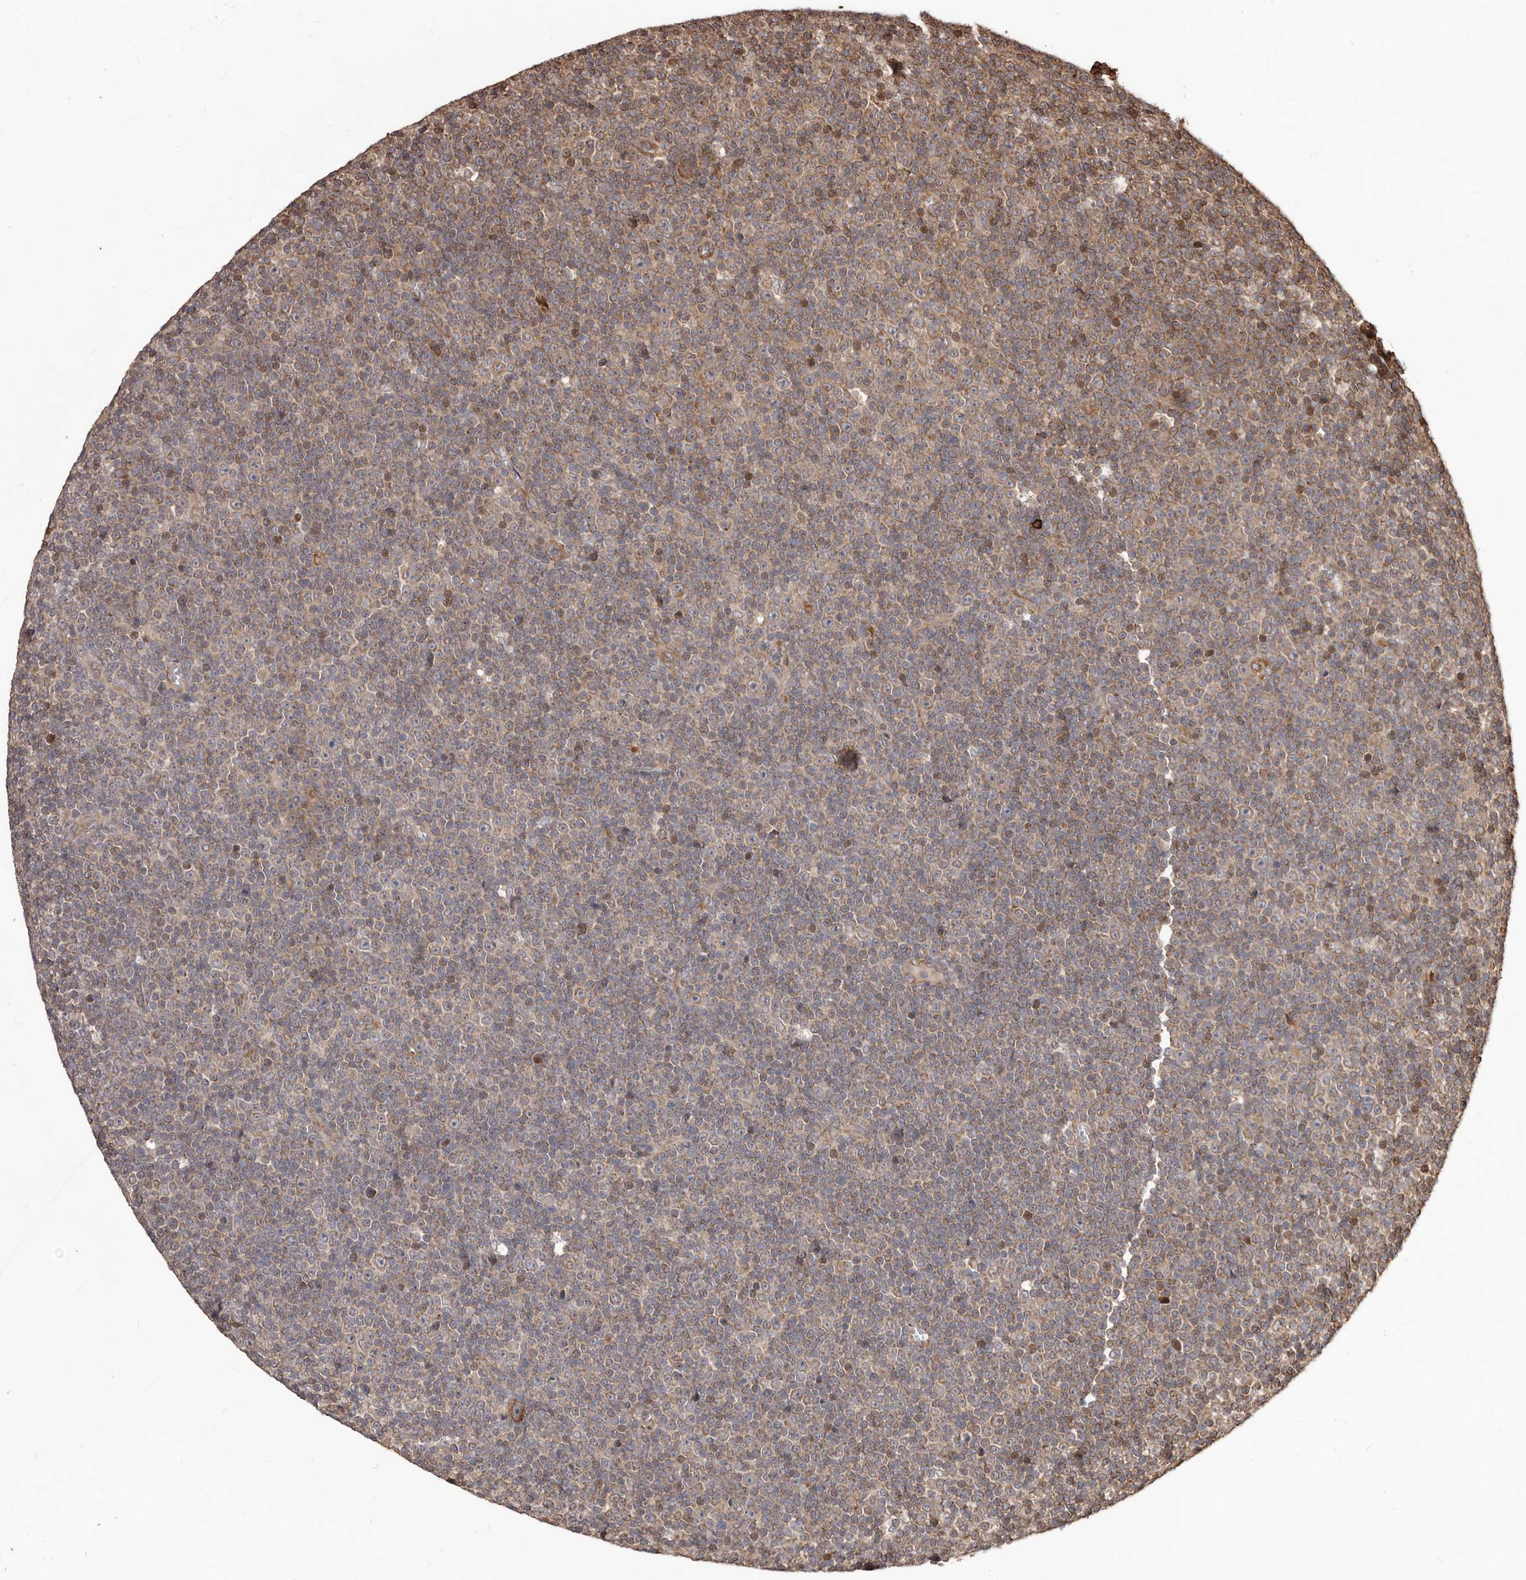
{"staining": {"intensity": "weak", "quantity": "25%-75%", "location": "cytoplasmic/membranous"}, "tissue": "lymphoma", "cell_type": "Tumor cells", "image_type": "cancer", "snomed": [{"axis": "morphology", "description": "Malignant lymphoma, non-Hodgkin's type, Low grade"}, {"axis": "topography", "description": "Lymph node"}], "caption": "Immunohistochemistry (IHC) micrograph of neoplastic tissue: lymphoma stained using immunohistochemistry exhibits low levels of weak protein expression localized specifically in the cytoplasmic/membranous of tumor cells, appearing as a cytoplasmic/membranous brown color.", "gene": "MTO1", "patient": {"sex": "female", "age": 67}}